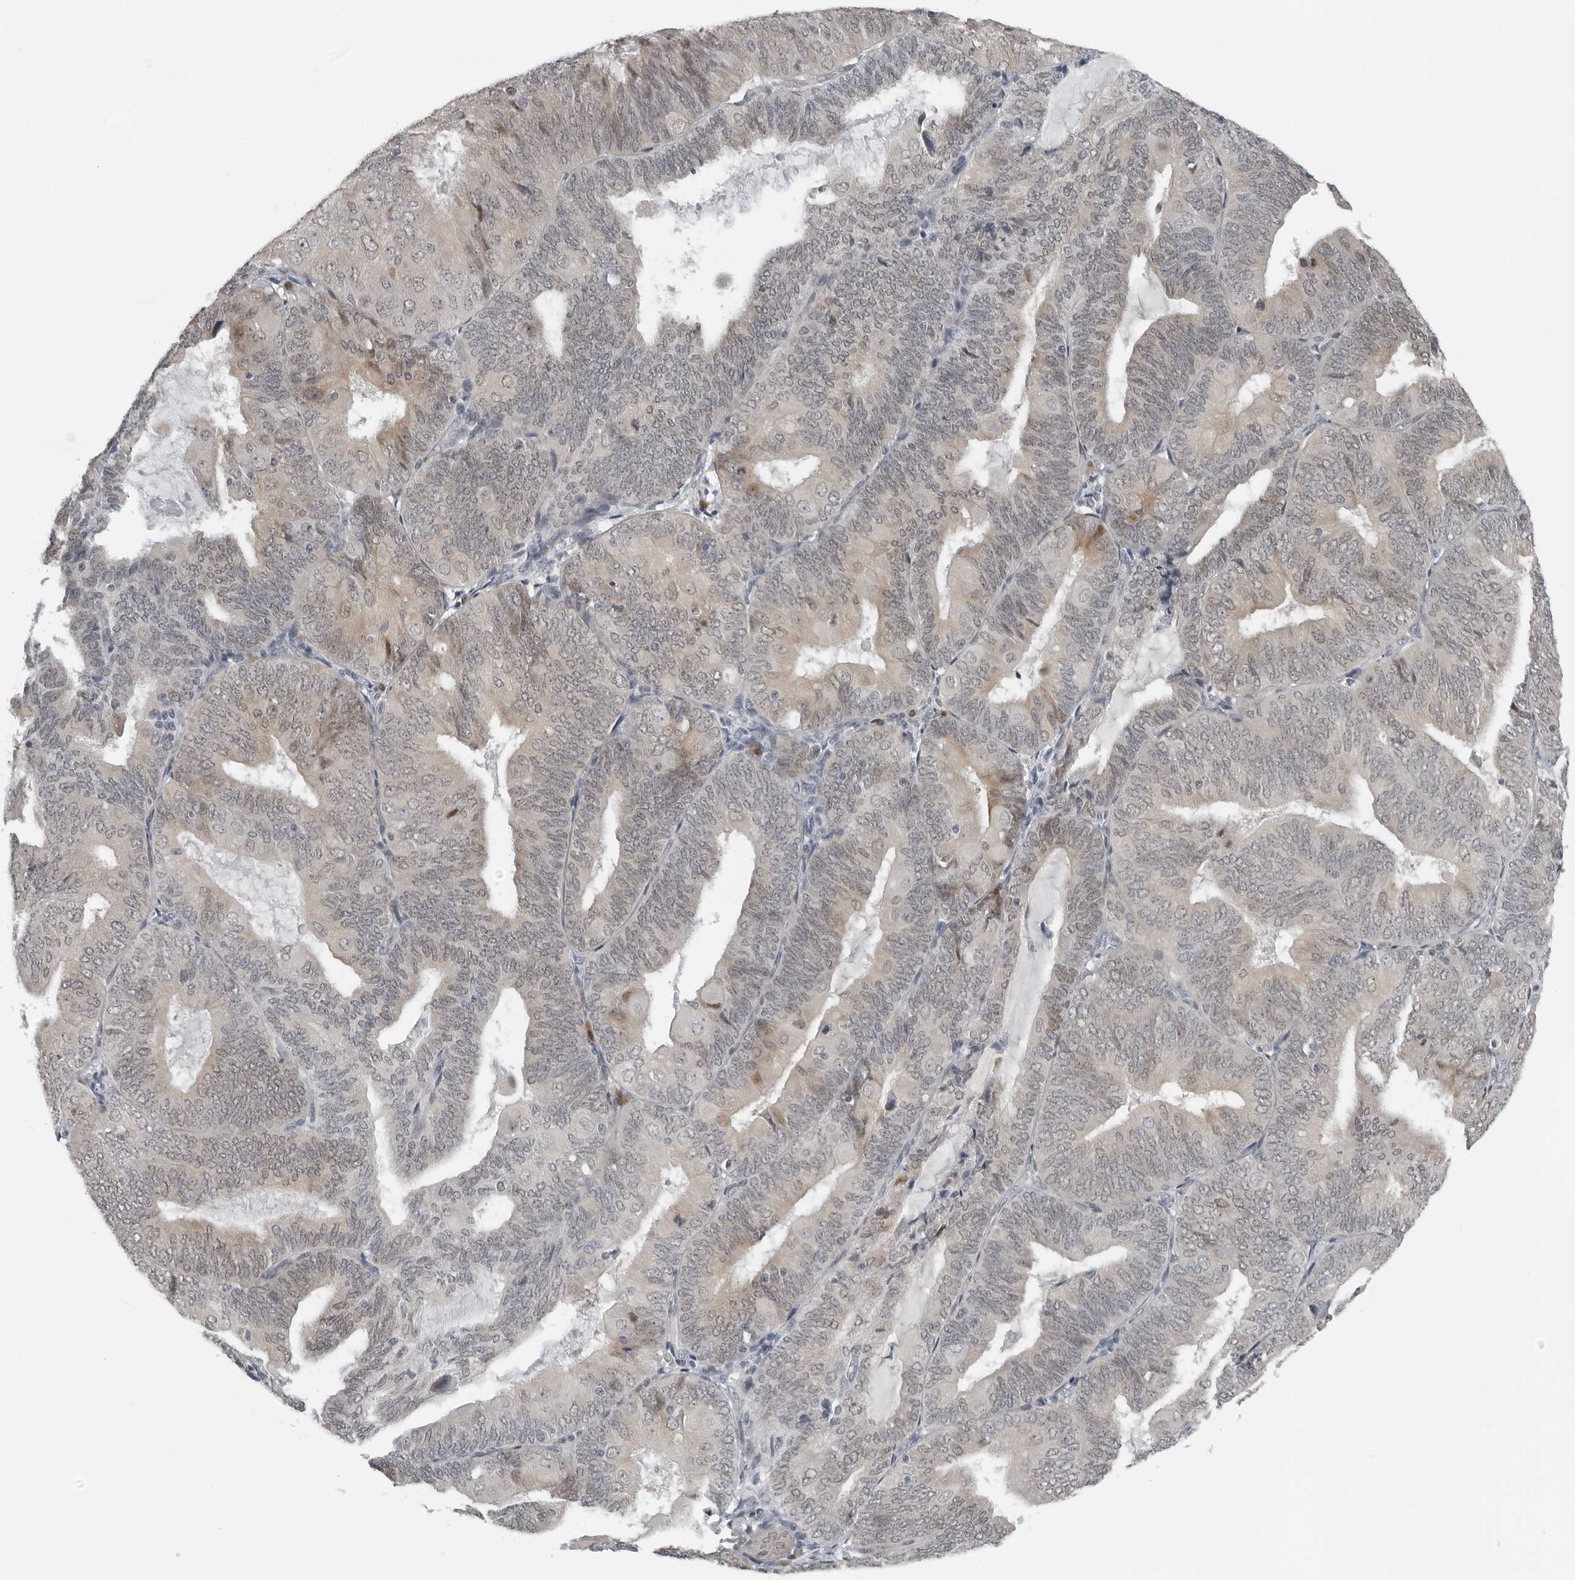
{"staining": {"intensity": "weak", "quantity": "<25%", "location": "nuclear"}, "tissue": "endometrial cancer", "cell_type": "Tumor cells", "image_type": "cancer", "snomed": [{"axis": "morphology", "description": "Adenocarcinoma, NOS"}, {"axis": "topography", "description": "Endometrium"}], "caption": "Endometrial adenocarcinoma was stained to show a protein in brown. There is no significant positivity in tumor cells.", "gene": "PPP1R42", "patient": {"sex": "female", "age": 81}}